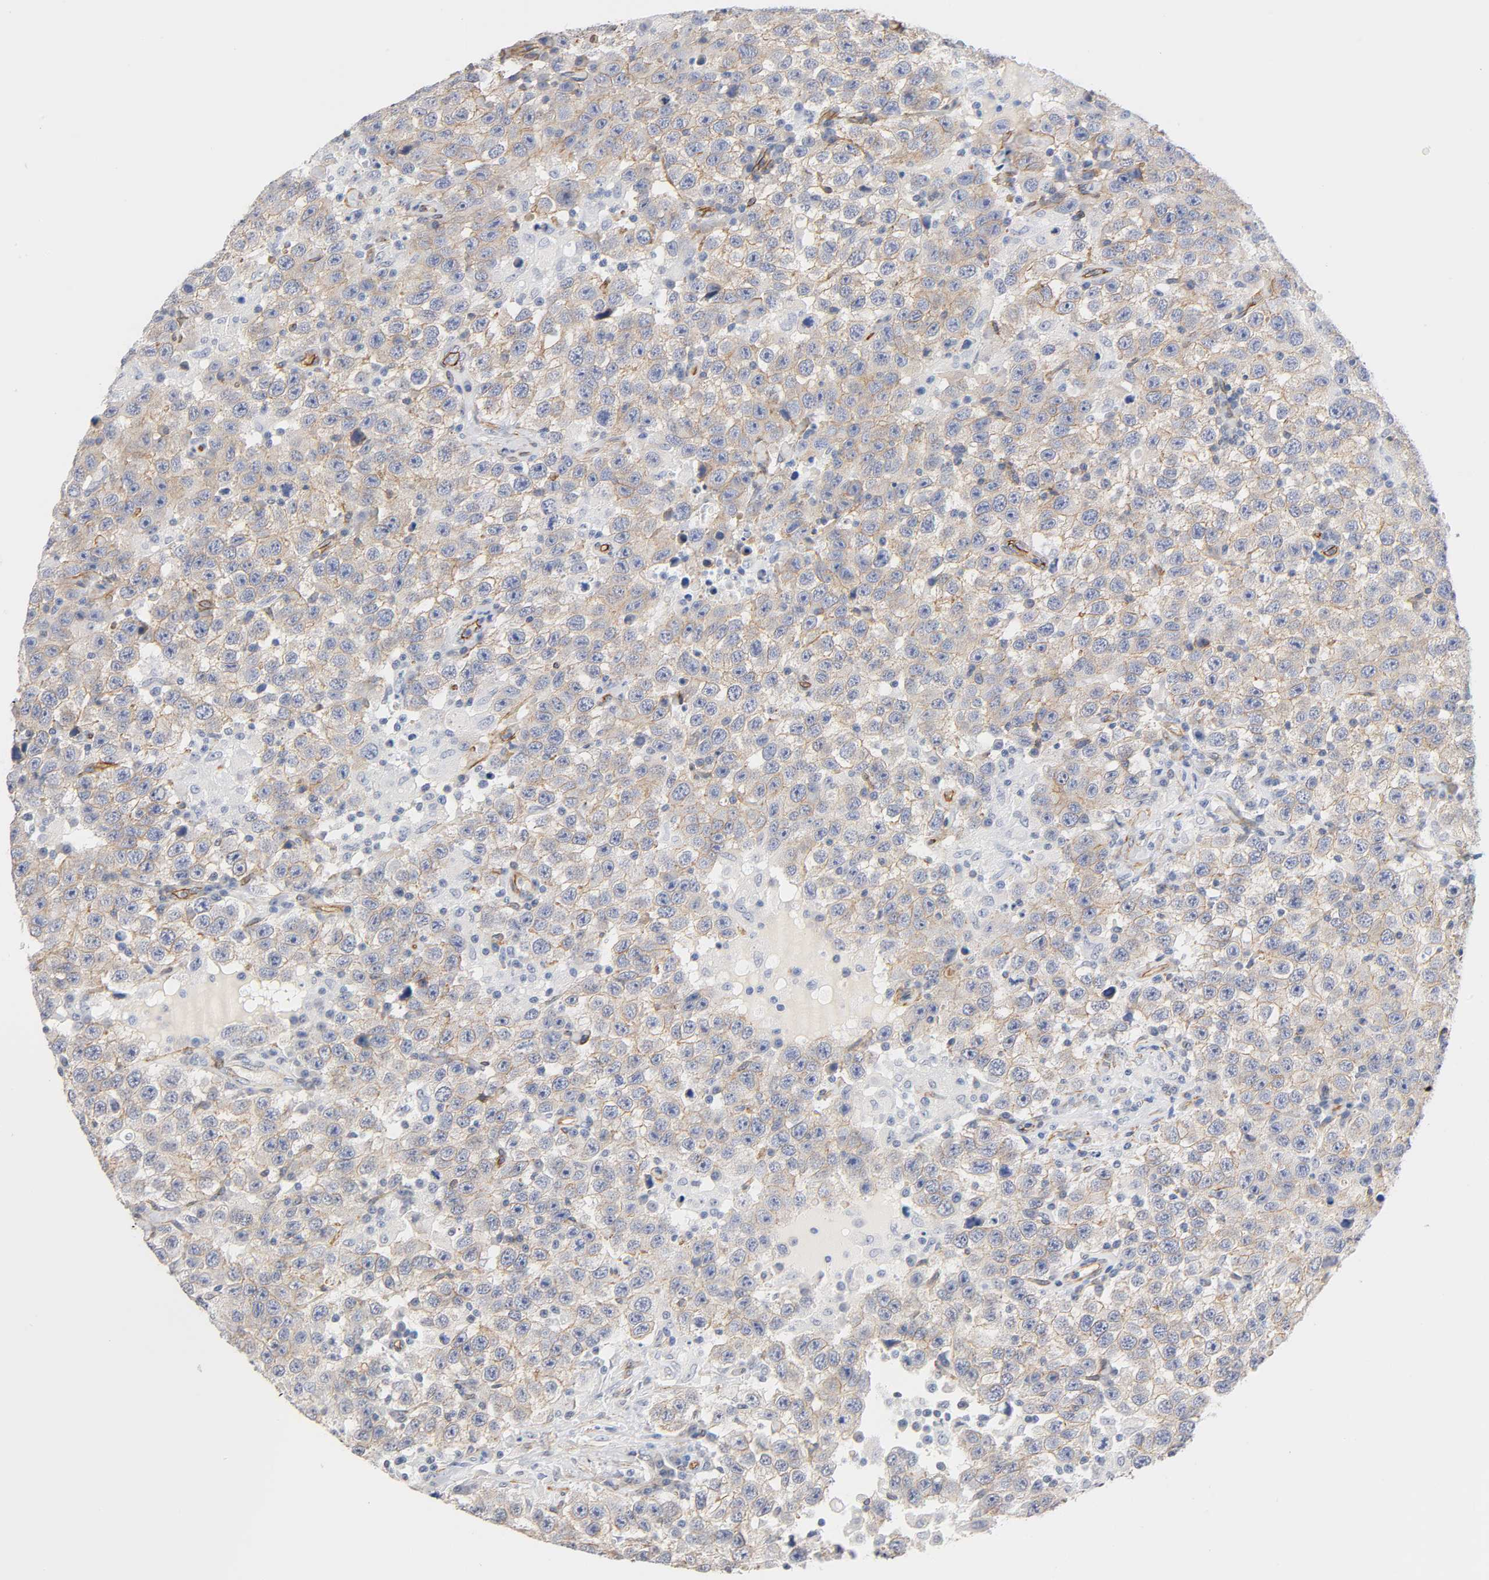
{"staining": {"intensity": "weak", "quantity": ">75%", "location": "cytoplasmic/membranous"}, "tissue": "testis cancer", "cell_type": "Tumor cells", "image_type": "cancer", "snomed": [{"axis": "morphology", "description": "Seminoma, NOS"}, {"axis": "topography", "description": "Testis"}], "caption": "Tumor cells exhibit low levels of weak cytoplasmic/membranous staining in approximately >75% of cells in seminoma (testis).", "gene": "SPTAN1", "patient": {"sex": "male", "age": 41}}